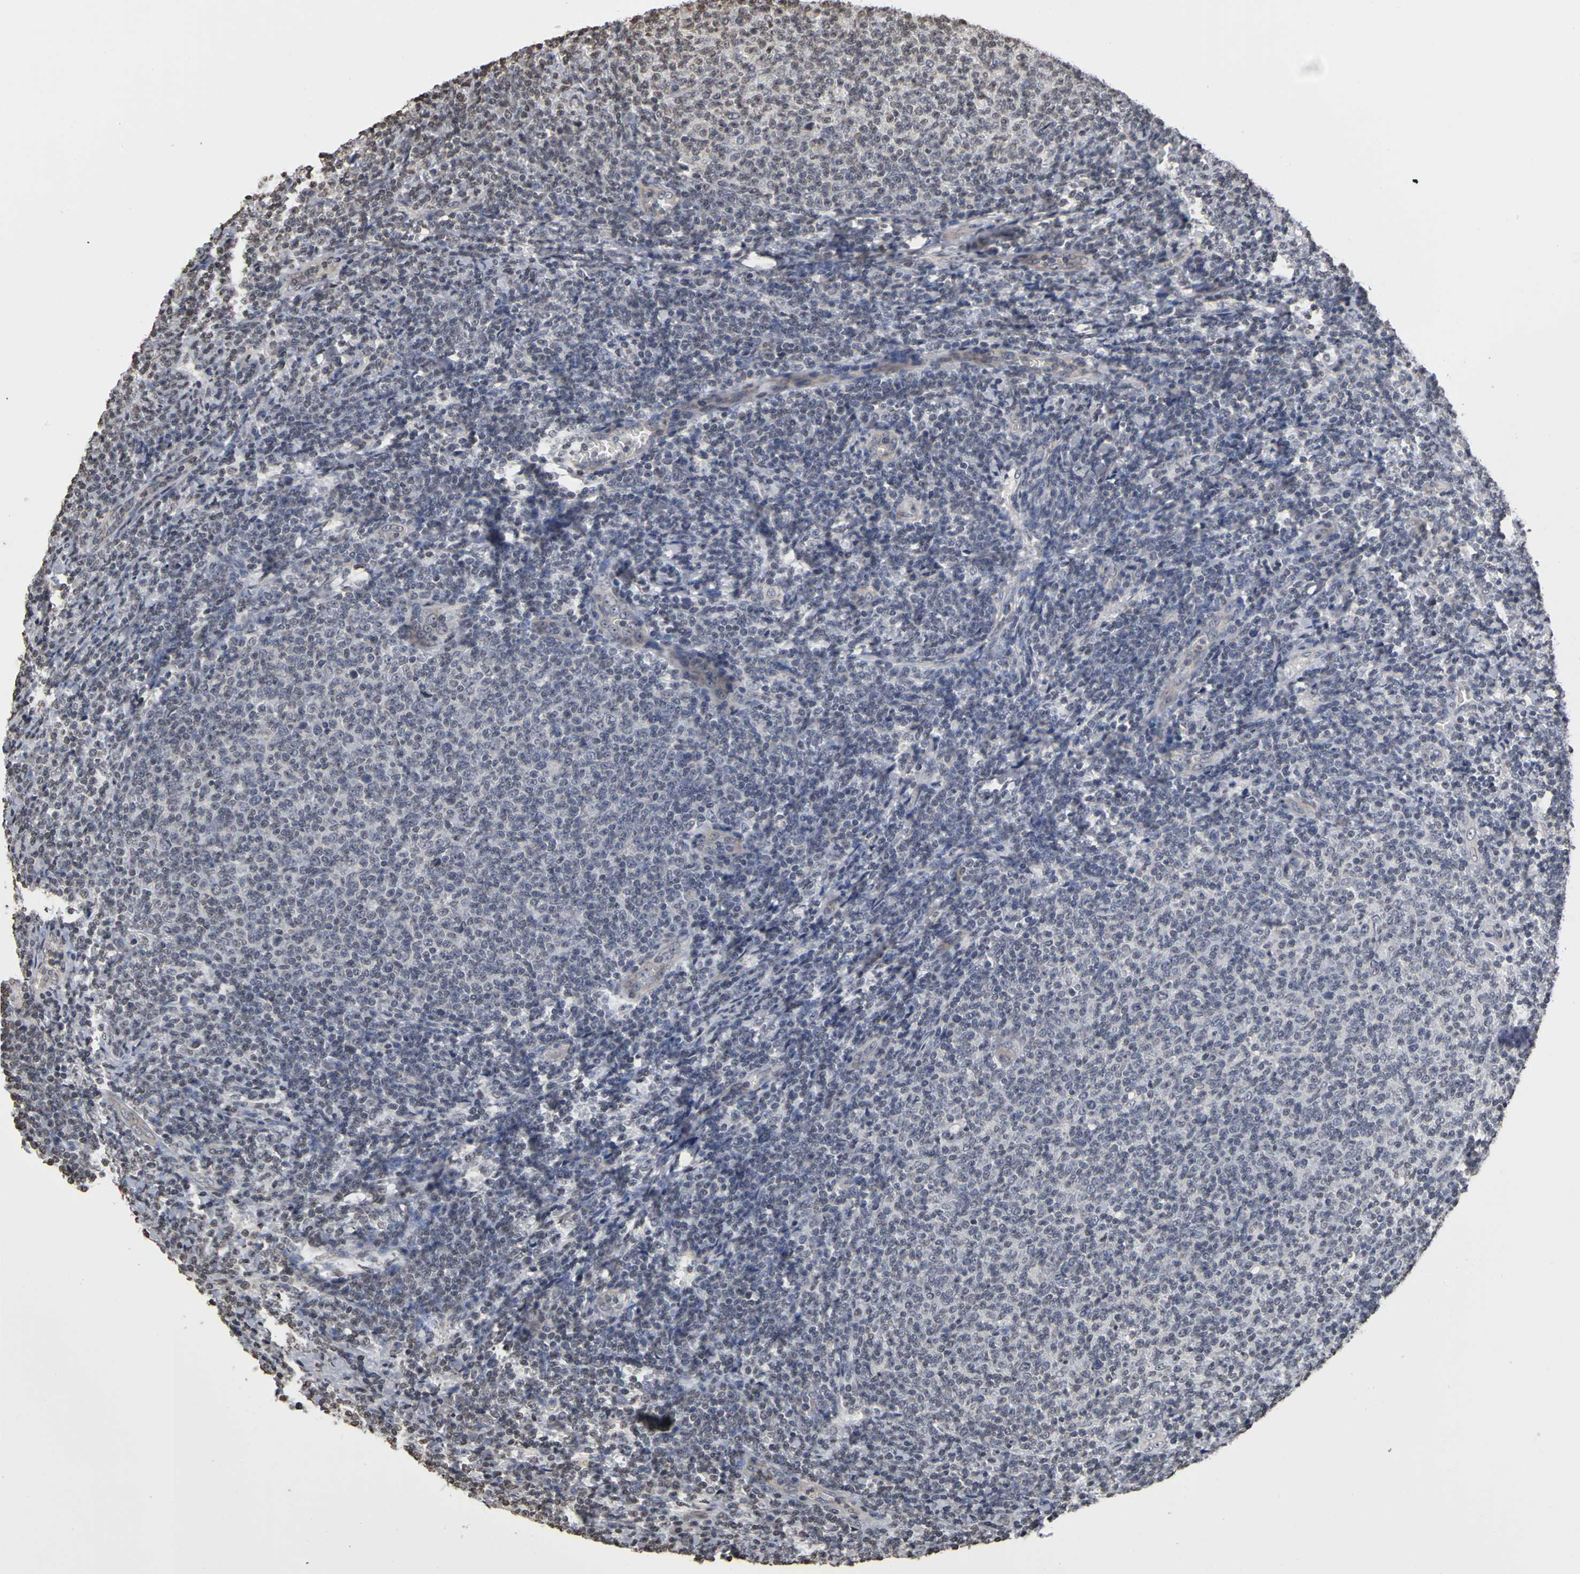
{"staining": {"intensity": "weak", "quantity": "<25%", "location": "nuclear"}, "tissue": "lymphoma", "cell_type": "Tumor cells", "image_type": "cancer", "snomed": [{"axis": "morphology", "description": "Malignant lymphoma, non-Hodgkin's type, Low grade"}, {"axis": "topography", "description": "Lymph node"}], "caption": "This is an immunohistochemistry (IHC) photomicrograph of human malignant lymphoma, non-Hodgkin's type (low-grade). There is no expression in tumor cells.", "gene": "ERCC2", "patient": {"sex": "male", "age": 66}}